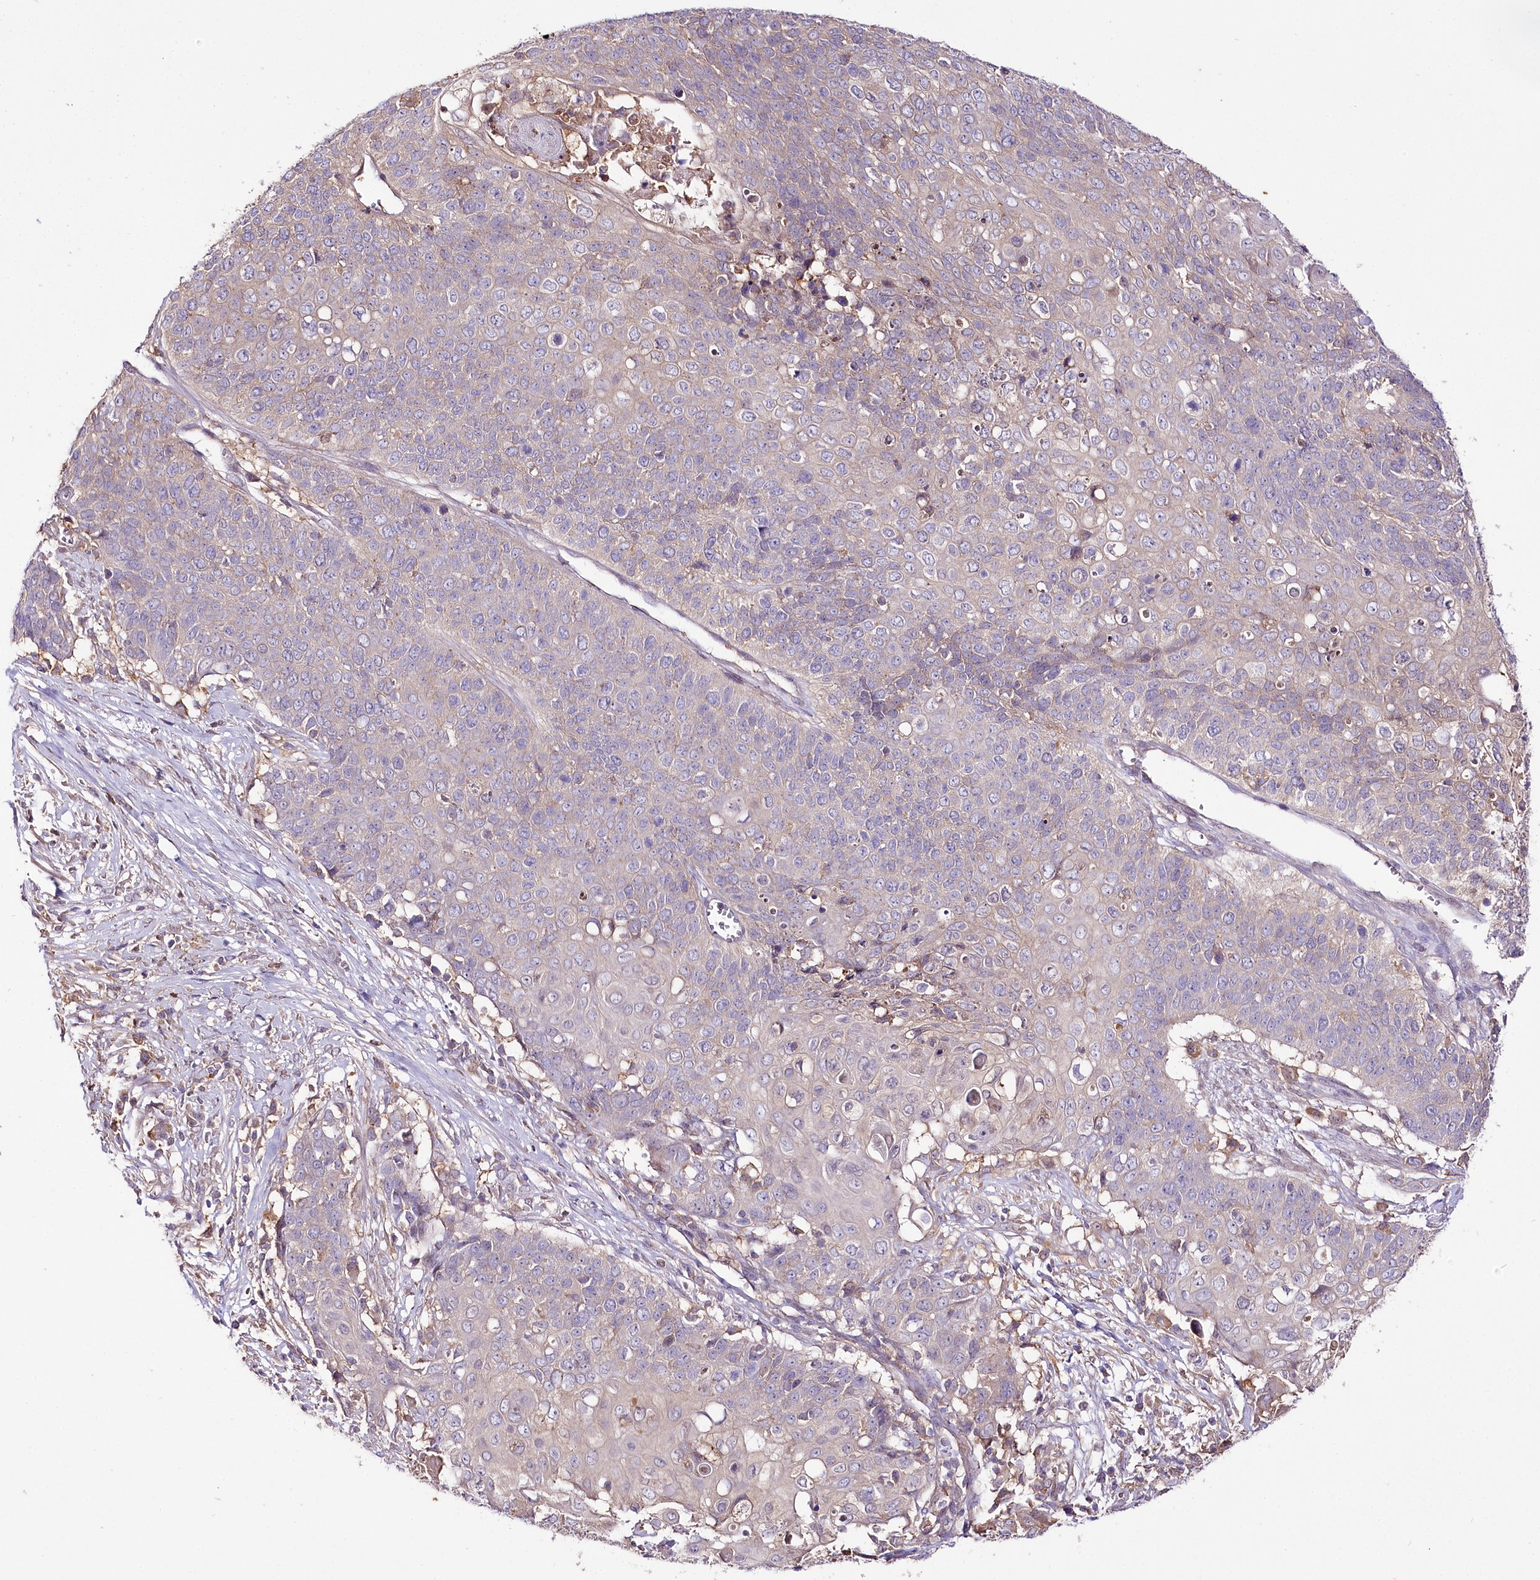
{"staining": {"intensity": "weak", "quantity": "<25%", "location": "cytoplasmic/membranous"}, "tissue": "cervical cancer", "cell_type": "Tumor cells", "image_type": "cancer", "snomed": [{"axis": "morphology", "description": "Squamous cell carcinoma, NOS"}, {"axis": "topography", "description": "Cervix"}], "caption": "Immunohistochemical staining of cervical cancer exhibits no significant staining in tumor cells.", "gene": "UGP2", "patient": {"sex": "female", "age": 39}}